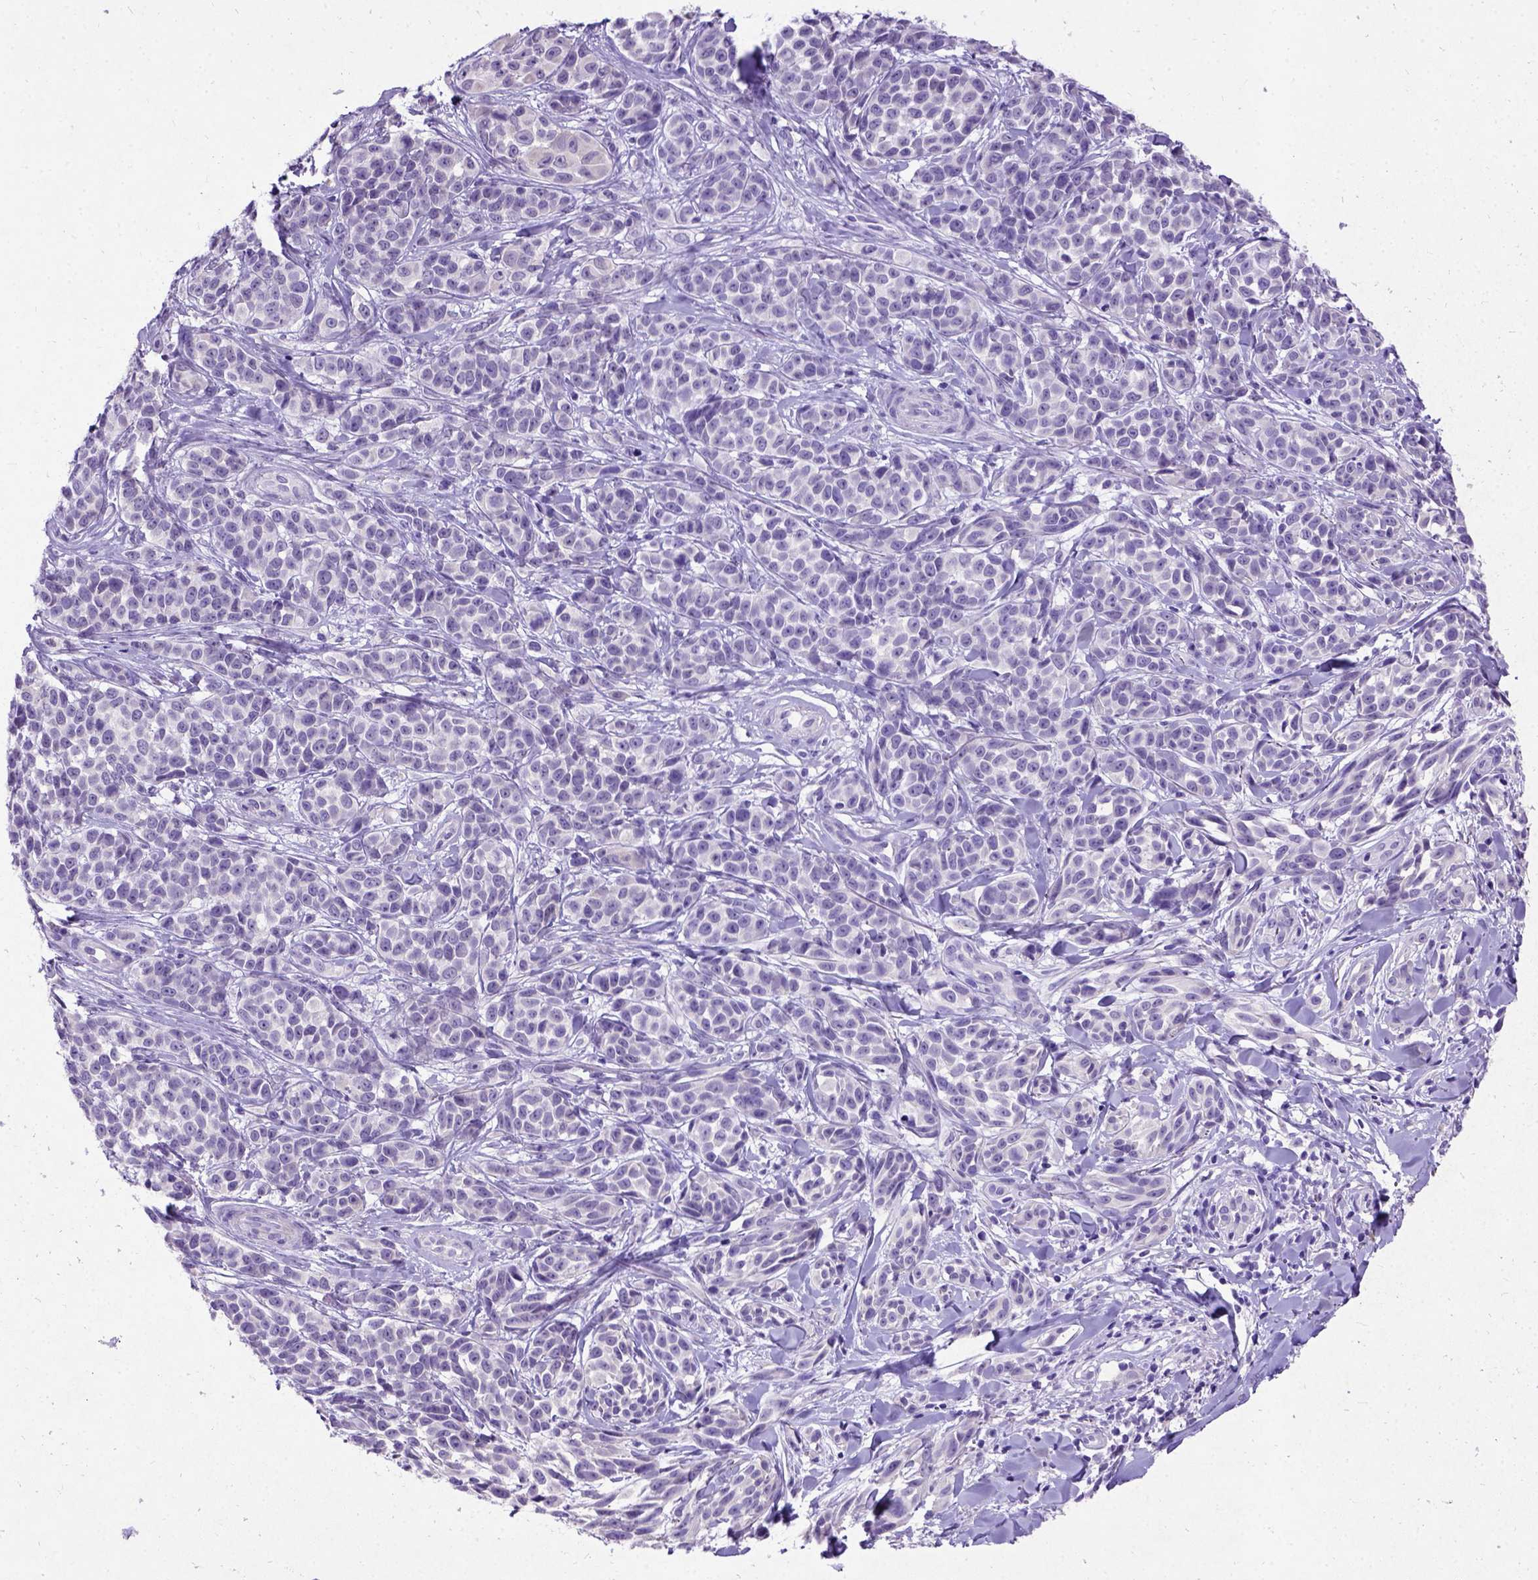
{"staining": {"intensity": "weak", "quantity": "<25%", "location": "cytoplasmic/membranous"}, "tissue": "melanoma", "cell_type": "Tumor cells", "image_type": "cancer", "snomed": [{"axis": "morphology", "description": "Malignant melanoma, NOS"}, {"axis": "topography", "description": "Skin"}], "caption": "The photomicrograph shows no significant staining in tumor cells of melanoma.", "gene": "NEUROD4", "patient": {"sex": "female", "age": 88}}